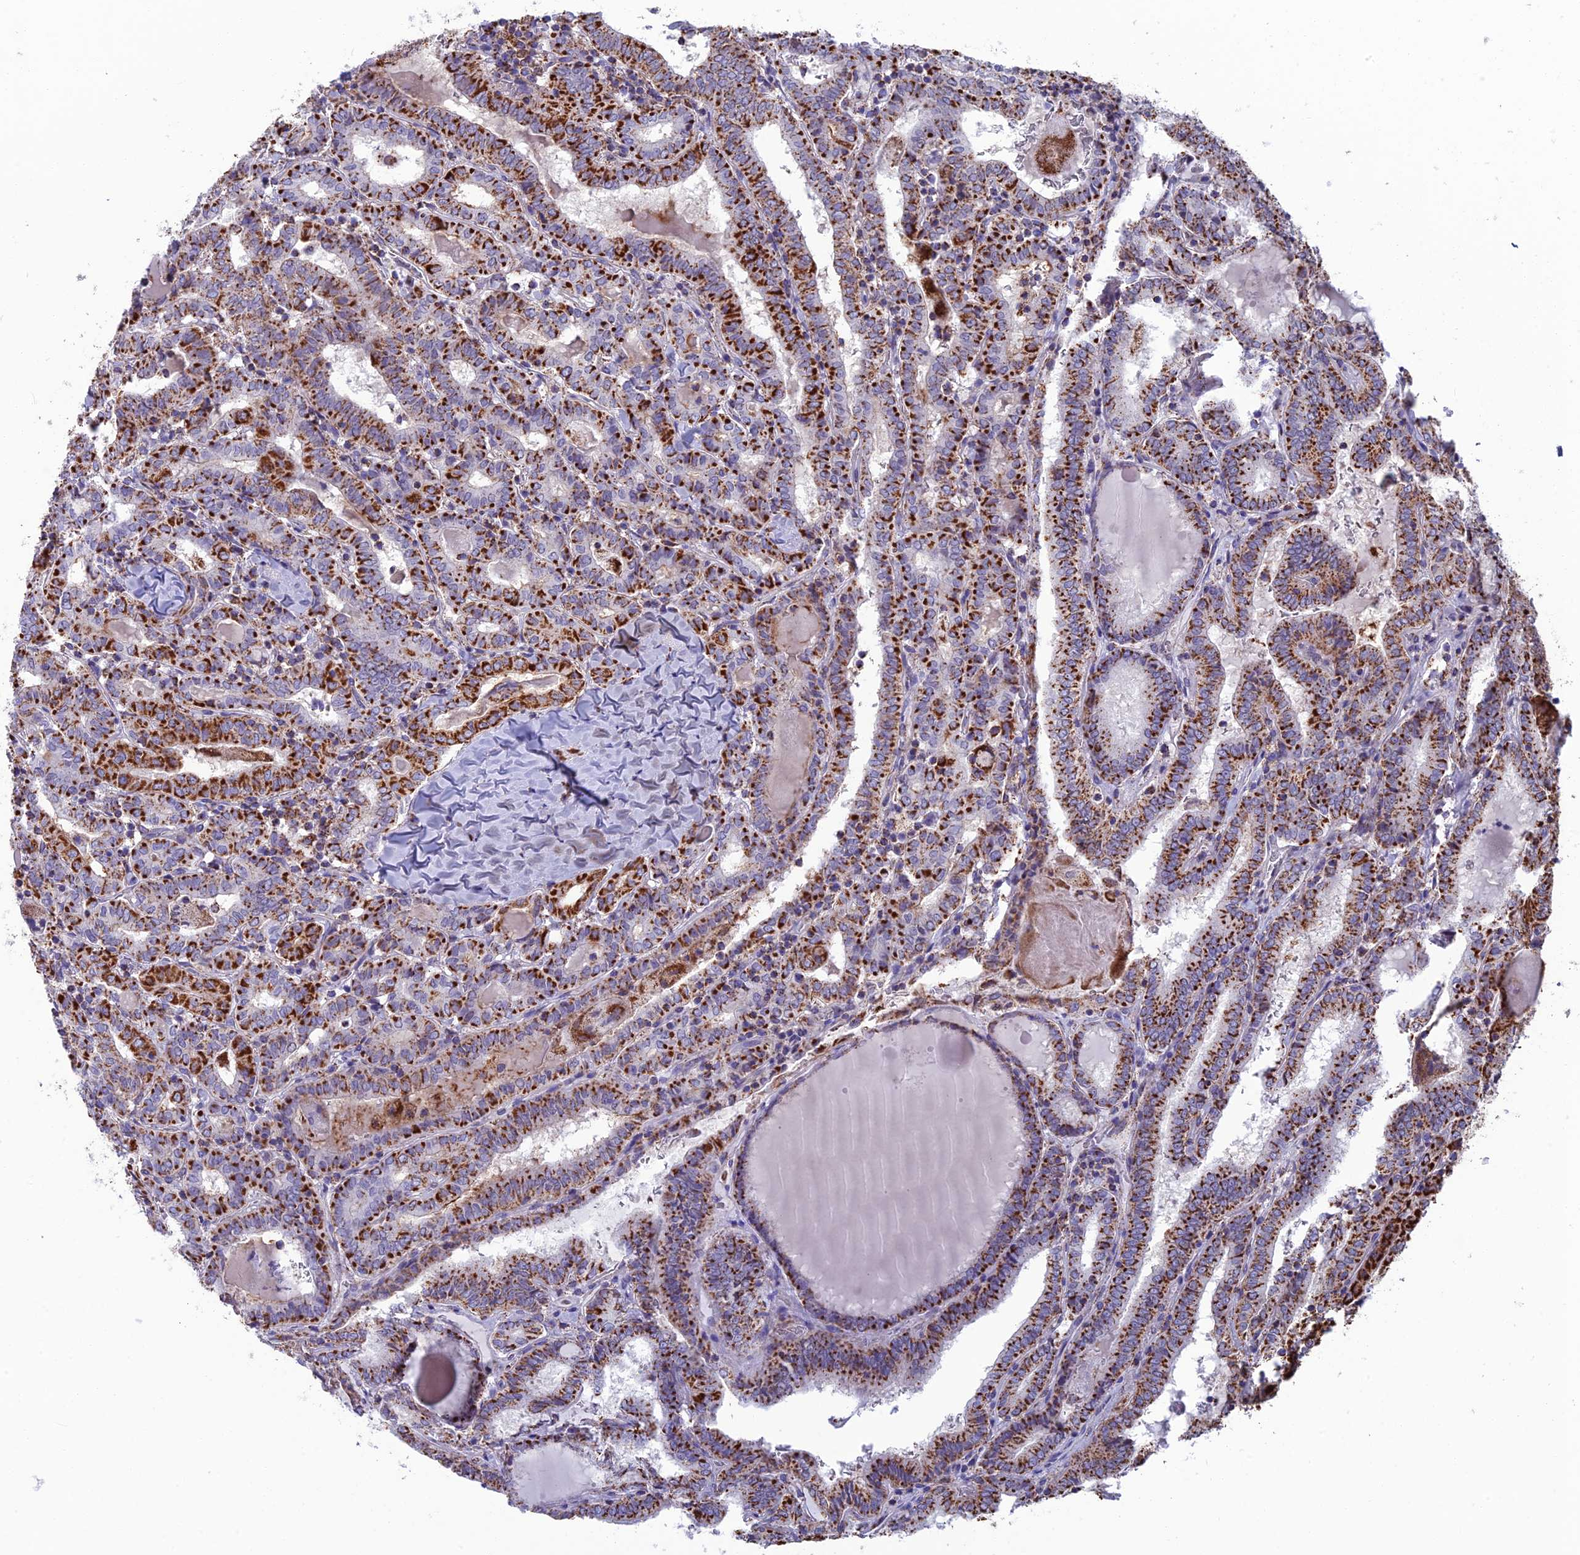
{"staining": {"intensity": "strong", "quantity": ">75%", "location": "cytoplasmic/membranous"}, "tissue": "thyroid cancer", "cell_type": "Tumor cells", "image_type": "cancer", "snomed": [{"axis": "morphology", "description": "Papillary adenocarcinoma, NOS"}, {"axis": "topography", "description": "Thyroid gland"}], "caption": "Protein staining by immunohistochemistry (IHC) exhibits strong cytoplasmic/membranous positivity in approximately >75% of tumor cells in thyroid papillary adenocarcinoma.", "gene": "CS", "patient": {"sex": "female", "age": 72}}